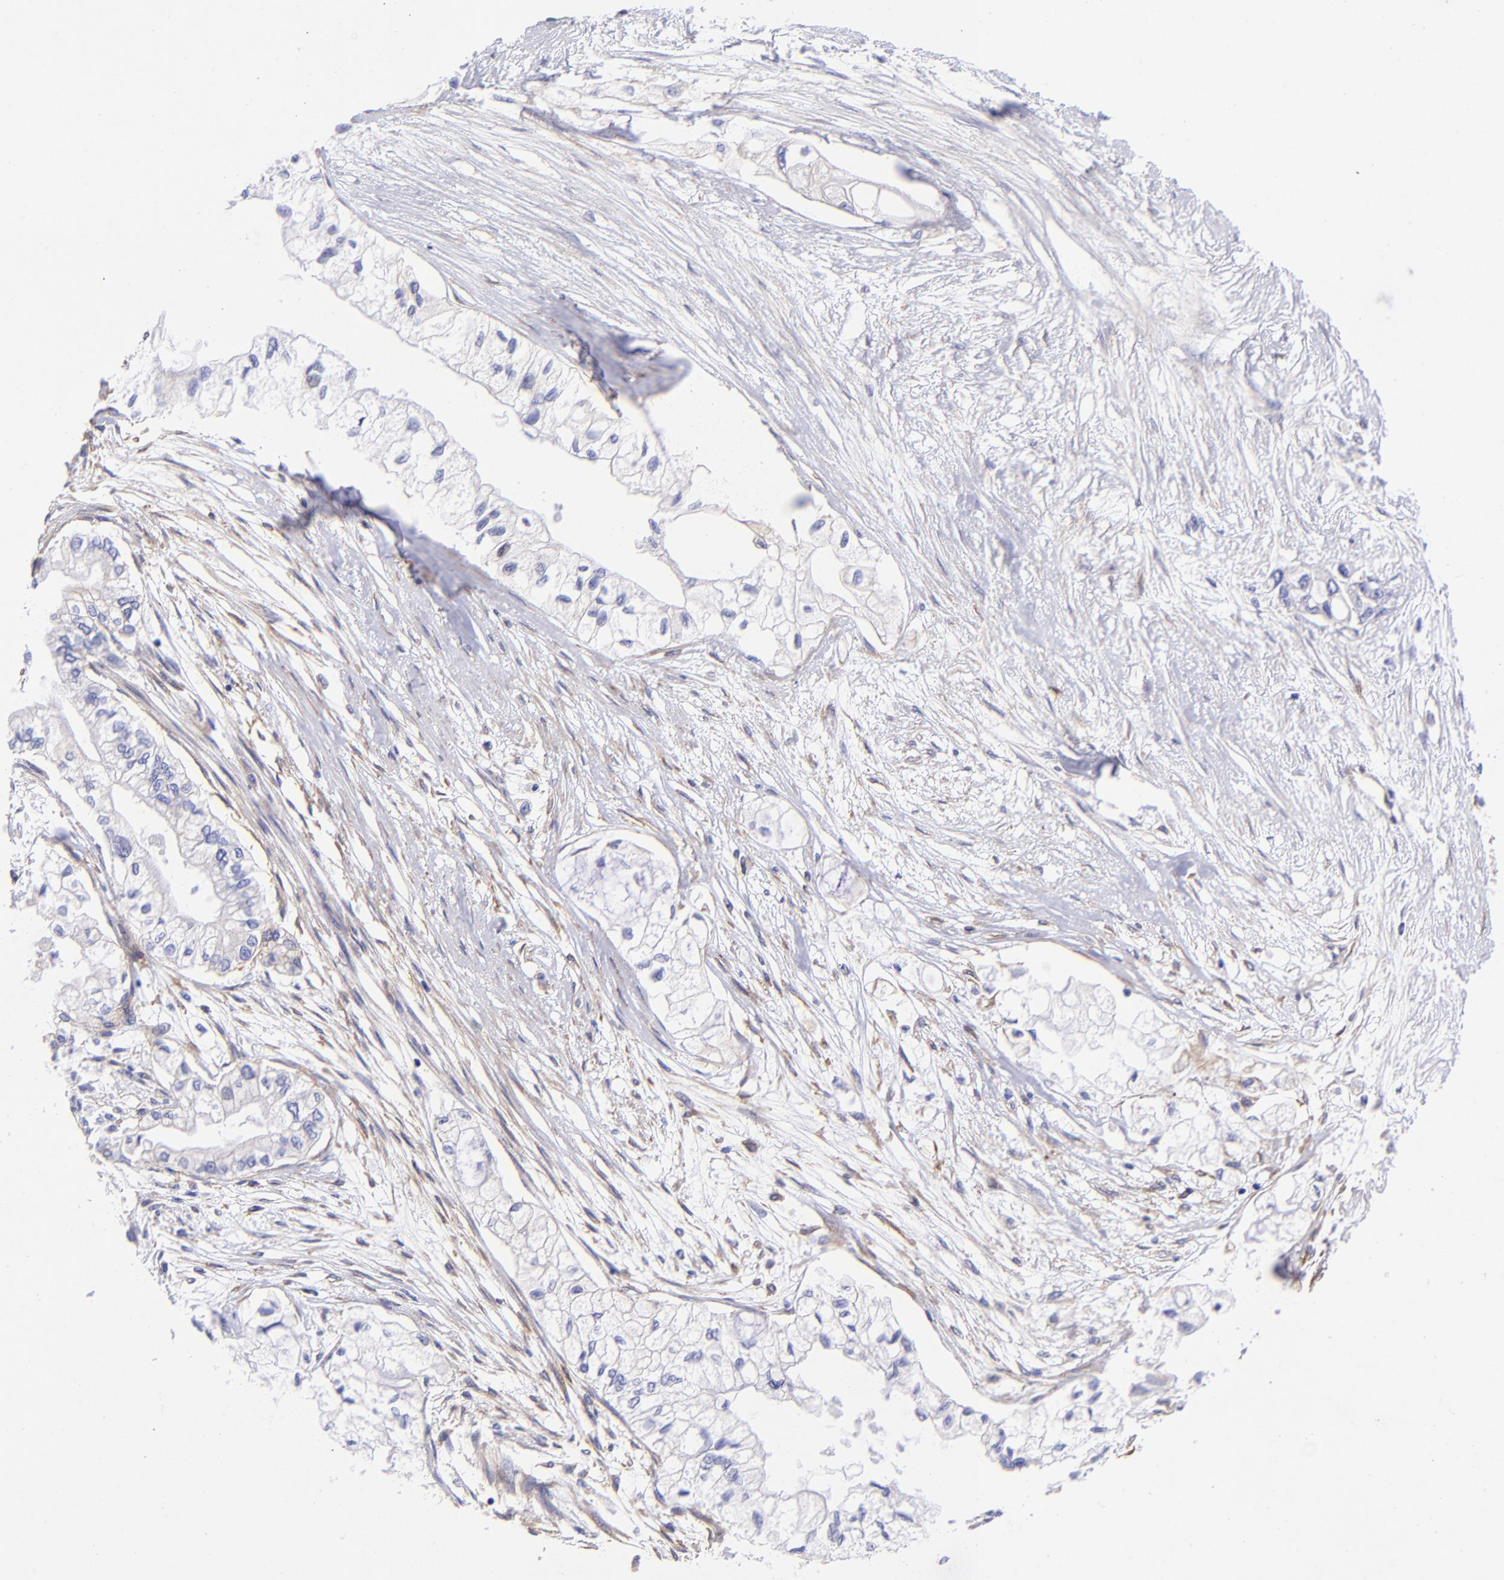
{"staining": {"intensity": "negative", "quantity": "none", "location": "none"}, "tissue": "pancreatic cancer", "cell_type": "Tumor cells", "image_type": "cancer", "snomed": [{"axis": "morphology", "description": "Adenocarcinoma, NOS"}, {"axis": "topography", "description": "Pancreas"}], "caption": "IHC of human pancreatic cancer exhibits no staining in tumor cells. The staining was performed using DAB (3,3'-diaminobenzidine) to visualize the protein expression in brown, while the nuclei were stained in blue with hematoxylin (Magnification: 20x).", "gene": "PPFIBP1", "patient": {"sex": "male", "age": 79}}